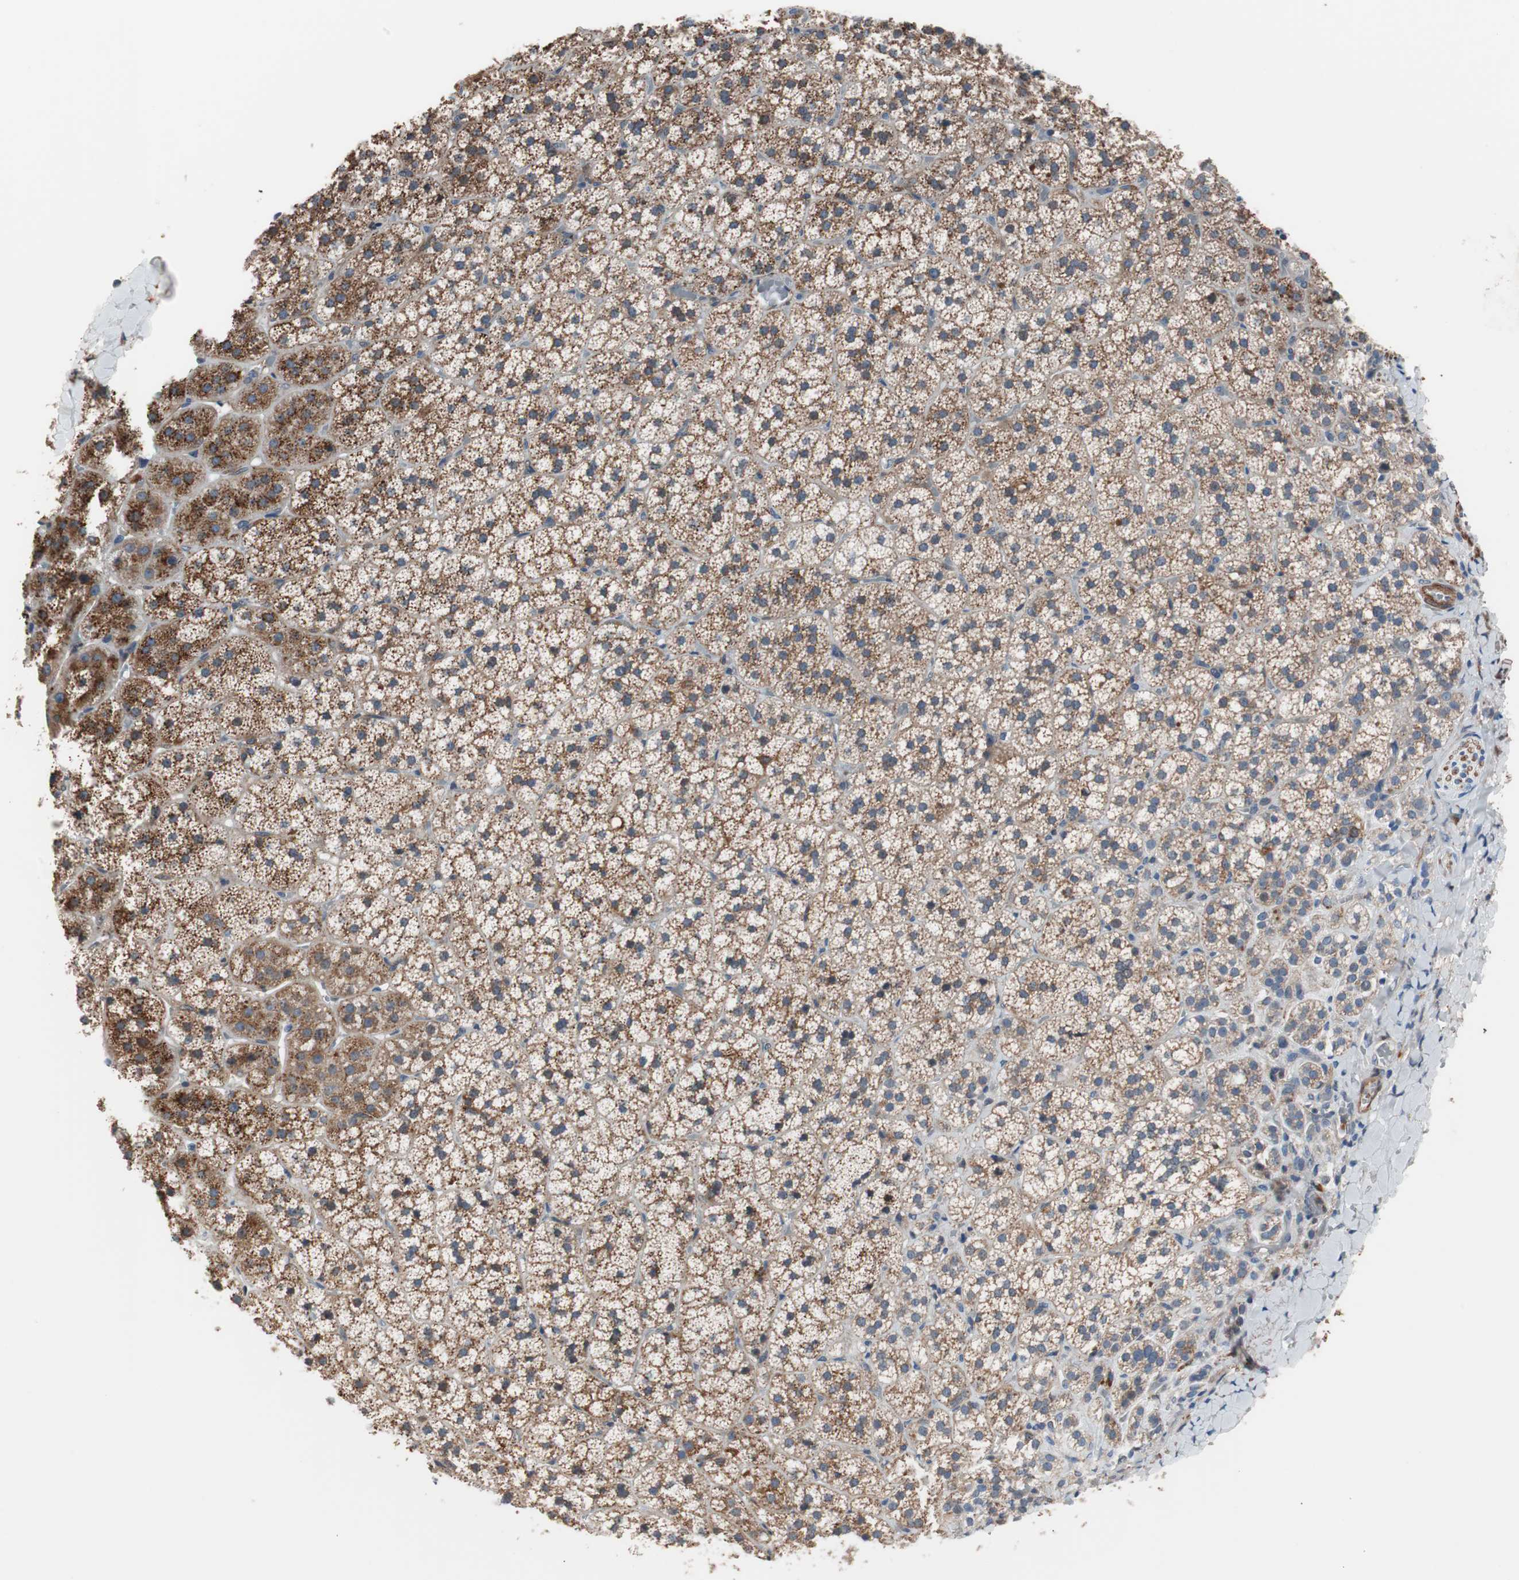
{"staining": {"intensity": "moderate", "quantity": ">75%", "location": "cytoplasmic/membranous"}, "tissue": "adrenal gland", "cell_type": "Glandular cells", "image_type": "normal", "snomed": [{"axis": "morphology", "description": "Normal tissue, NOS"}, {"axis": "topography", "description": "Adrenal gland"}], "caption": "Protein positivity by immunohistochemistry (IHC) displays moderate cytoplasmic/membranous staining in approximately >75% of glandular cells in benign adrenal gland.", "gene": "LITAF", "patient": {"sex": "female", "age": 44}}